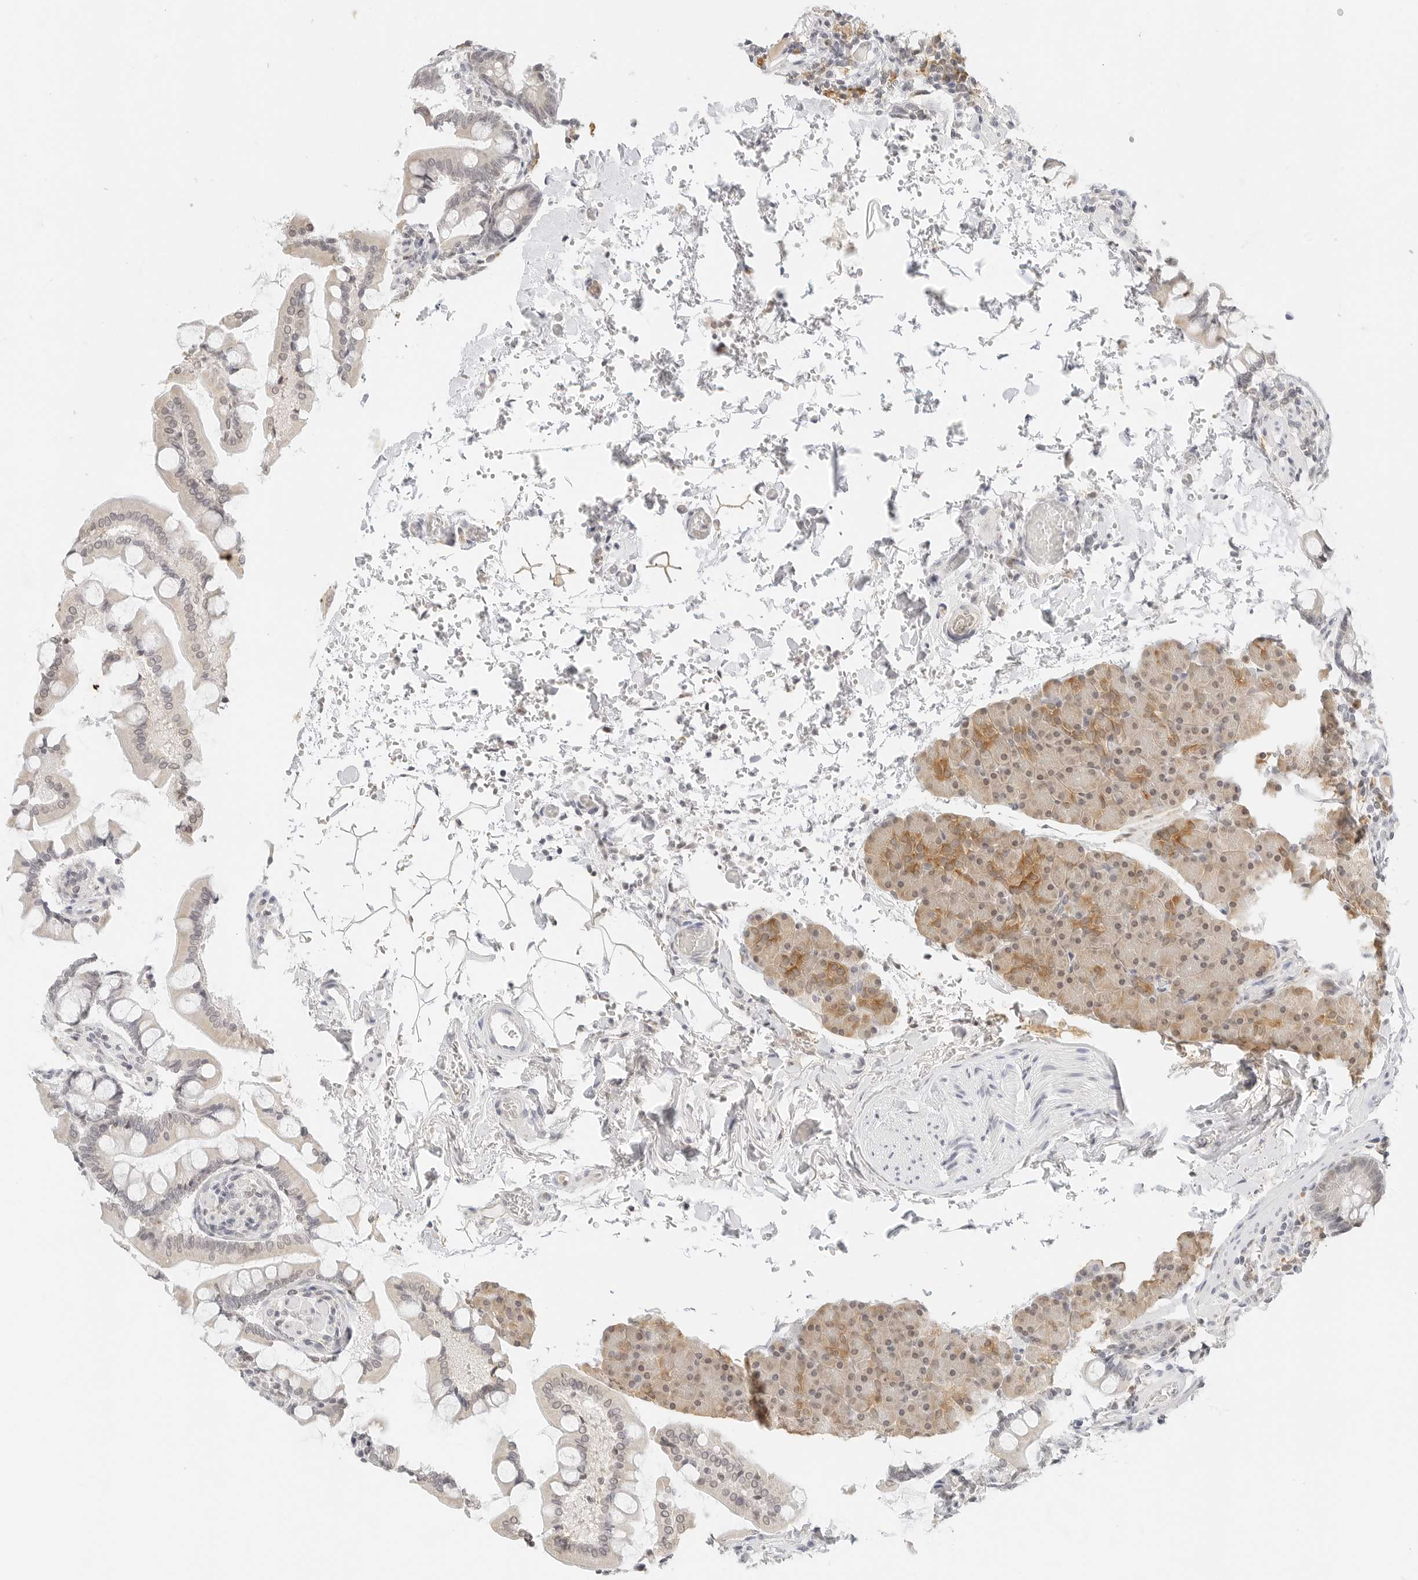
{"staining": {"intensity": "weak", "quantity": ">75%", "location": "cytoplasmic/membranous,nuclear"}, "tissue": "pancreas", "cell_type": "Exocrine glandular cells", "image_type": "normal", "snomed": [{"axis": "morphology", "description": "Normal tissue, NOS"}, {"axis": "topography", "description": "Pancreas"}], "caption": "Exocrine glandular cells demonstrate weak cytoplasmic/membranous,nuclear positivity in approximately >75% of cells in normal pancreas. Nuclei are stained in blue.", "gene": "NEO1", "patient": {"sex": "female", "age": 43}}